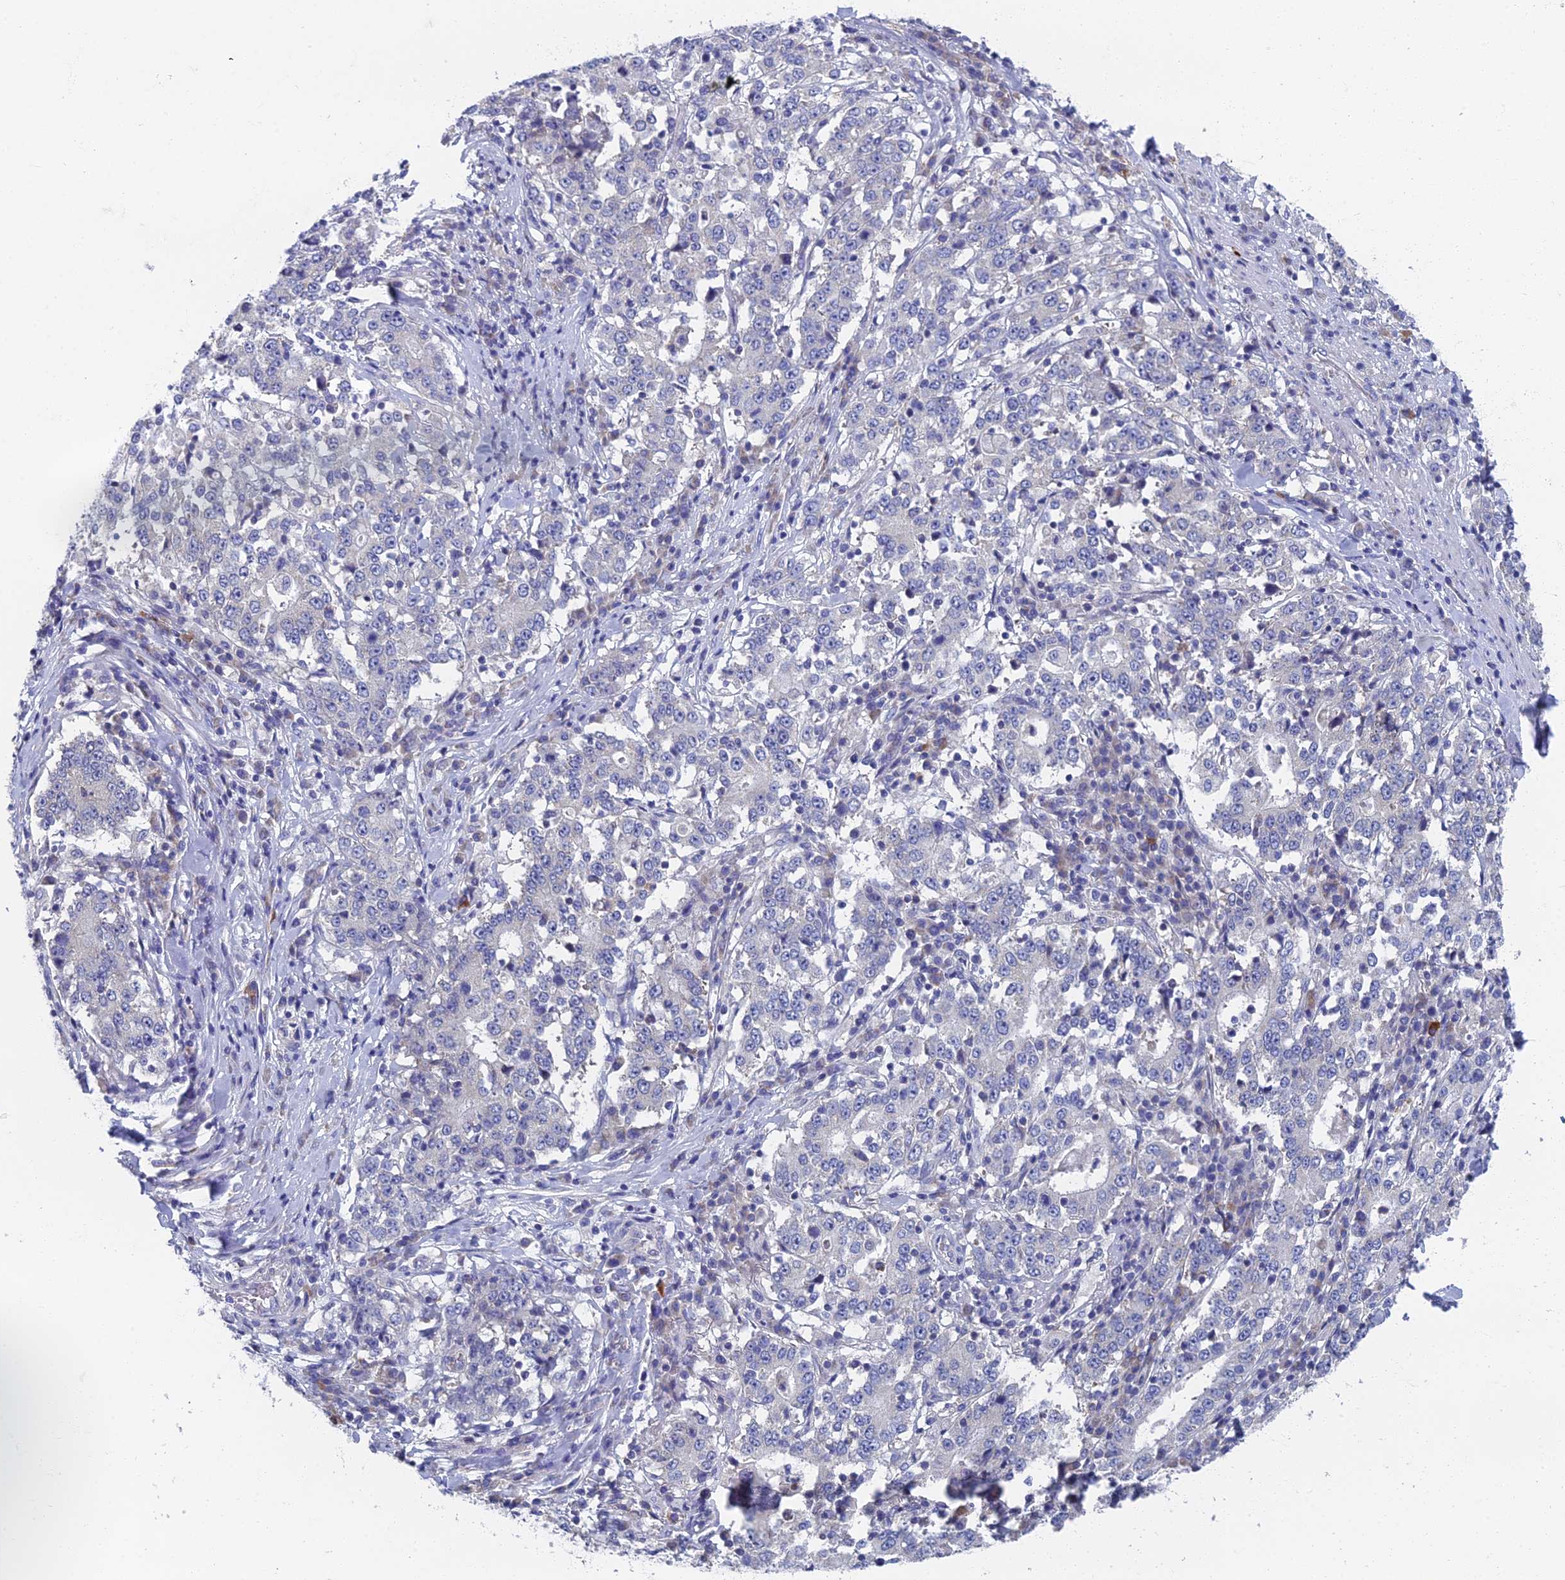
{"staining": {"intensity": "negative", "quantity": "none", "location": "none"}, "tissue": "stomach cancer", "cell_type": "Tumor cells", "image_type": "cancer", "snomed": [{"axis": "morphology", "description": "Adenocarcinoma, NOS"}, {"axis": "topography", "description": "Stomach"}], "caption": "Stomach cancer (adenocarcinoma) stained for a protein using immunohistochemistry (IHC) displays no positivity tumor cells.", "gene": "SPIN4", "patient": {"sex": "male", "age": 59}}